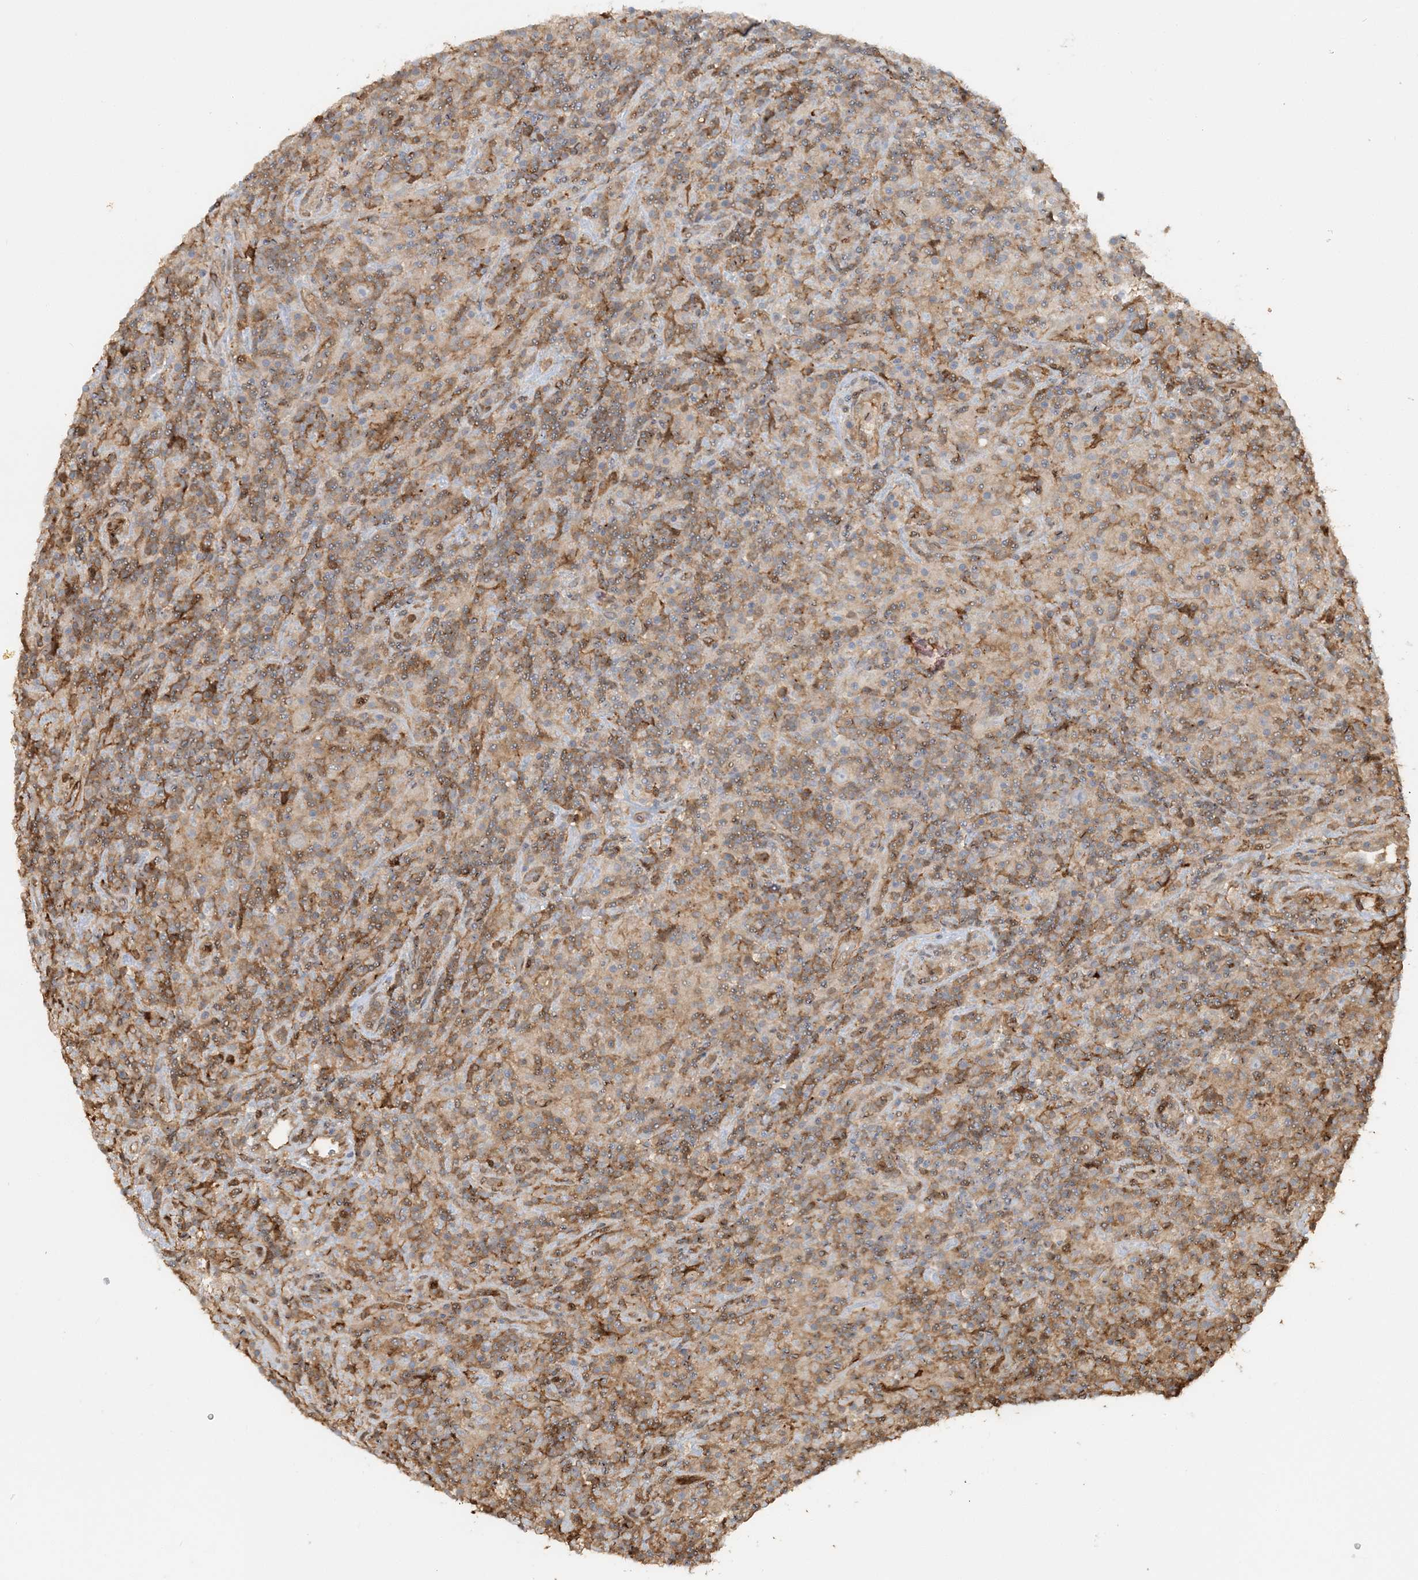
{"staining": {"intensity": "negative", "quantity": "none", "location": "none"}, "tissue": "lymphoma", "cell_type": "Tumor cells", "image_type": "cancer", "snomed": [{"axis": "morphology", "description": "Hodgkin's disease, NOS"}, {"axis": "topography", "description": "Lymph node"}], "caption": "Immunohistochemical staining of human lymphoma demonstrates no significant expression in tumor cells. The staining was performed using DAB (3,3'-diaminobenzidine) to visualize the protein expression in brown, while the nuclei were stained in blue with hematoxylin (Magnification: 20x).", "gene": "DSTN", "patient": {"sex": "male", "age": 70}}